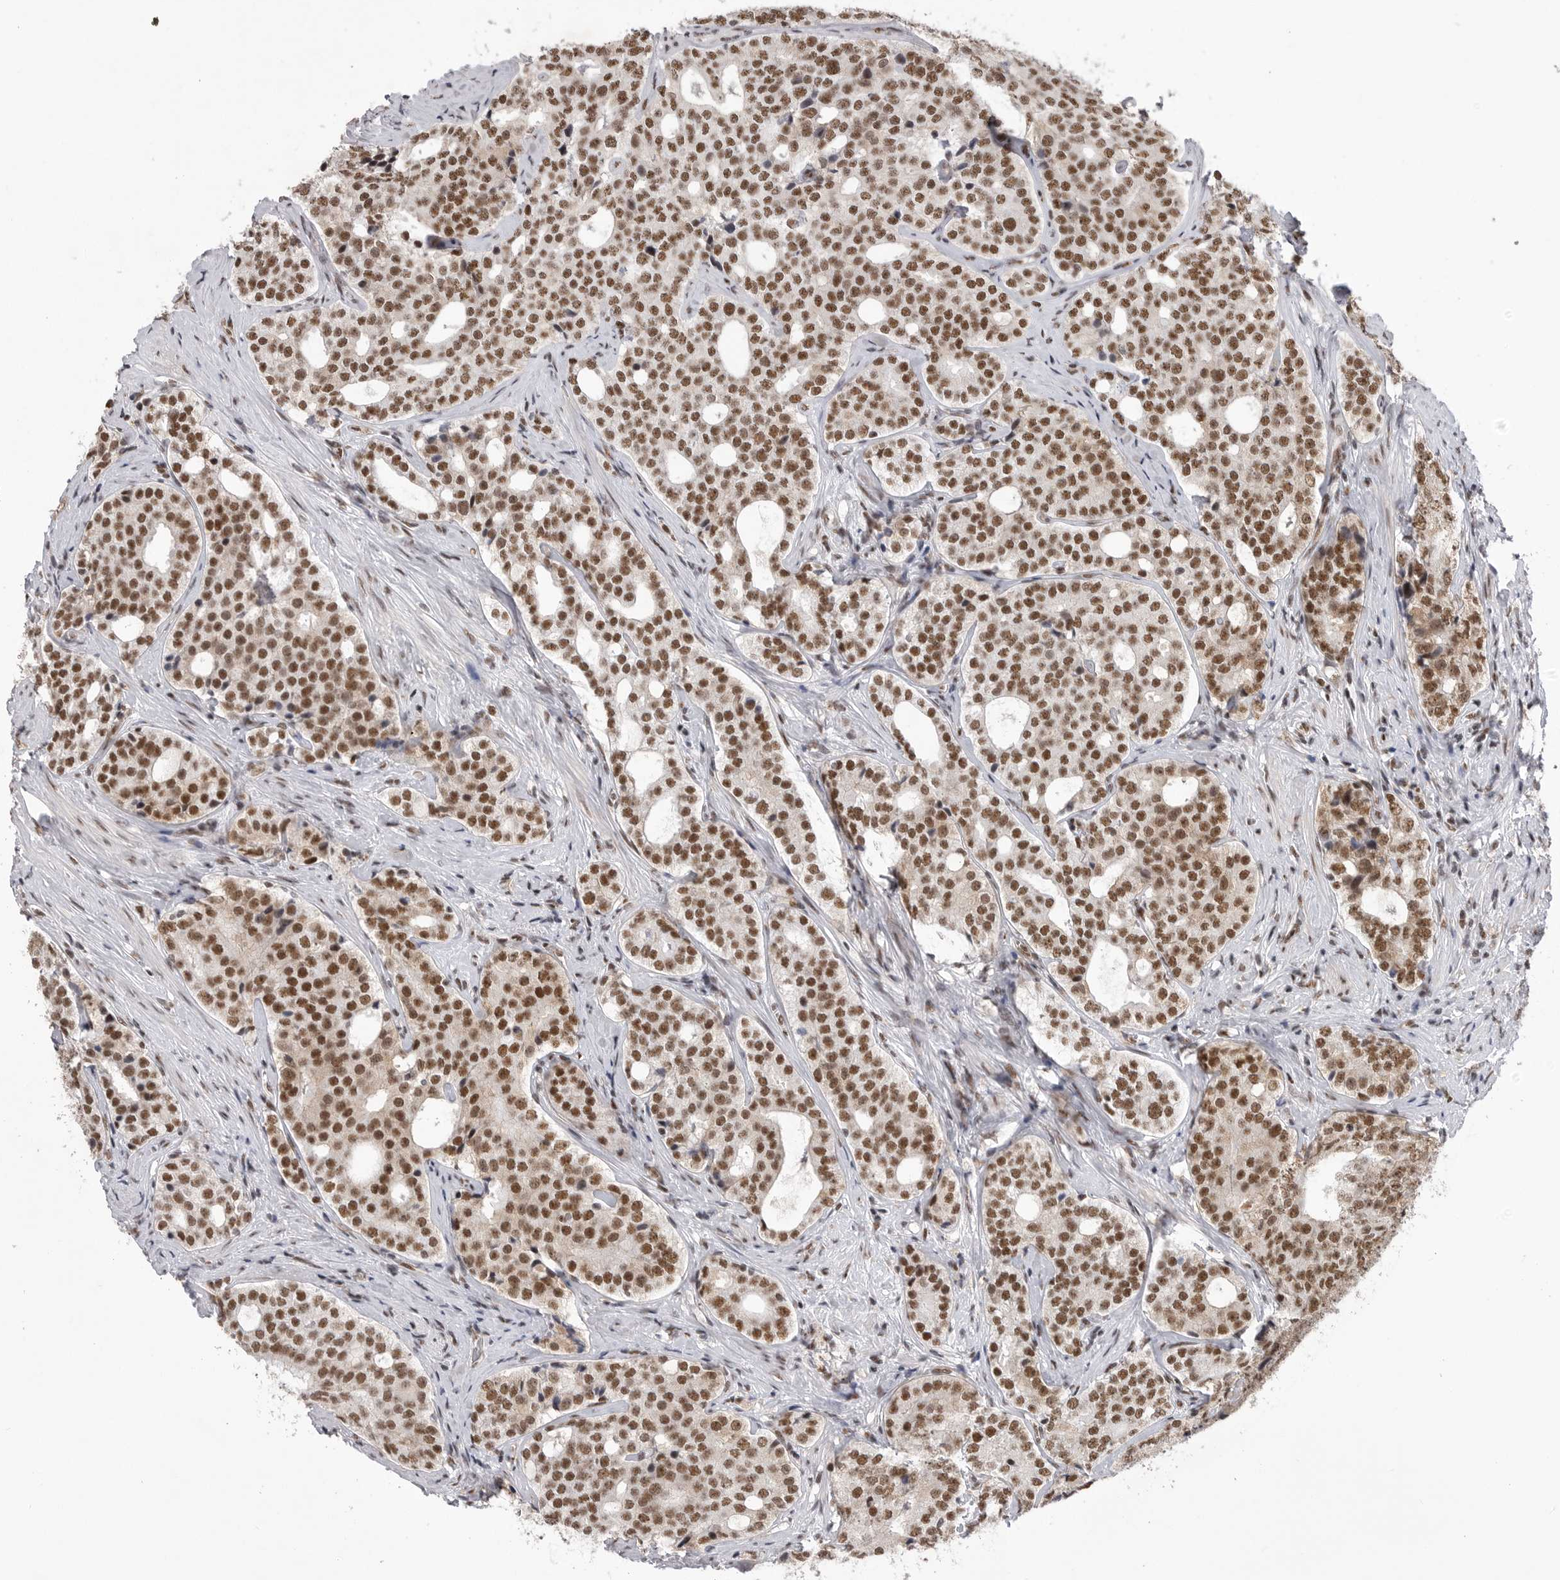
{"staining": {"intensity": "moderate", "quantity": ">75%", "location": "nuclear"}, "tissue": "prostate cancer", "cell_type": "Tumor cells", "image_type": "cancer", "snomed": [{"axis": "morphology", "description": "Adenocarcinoma, High grade"}, {"axis": "topography", "description": "Prostate"}], "caption": "Immunohistochemistry (IHC) of human prostate cancer shows medium levels of moderate nuclear expression in approximately >75% of tumor cells.", "gene": "PPP1R8", "patient": {"sex": "male", "age": 56}}